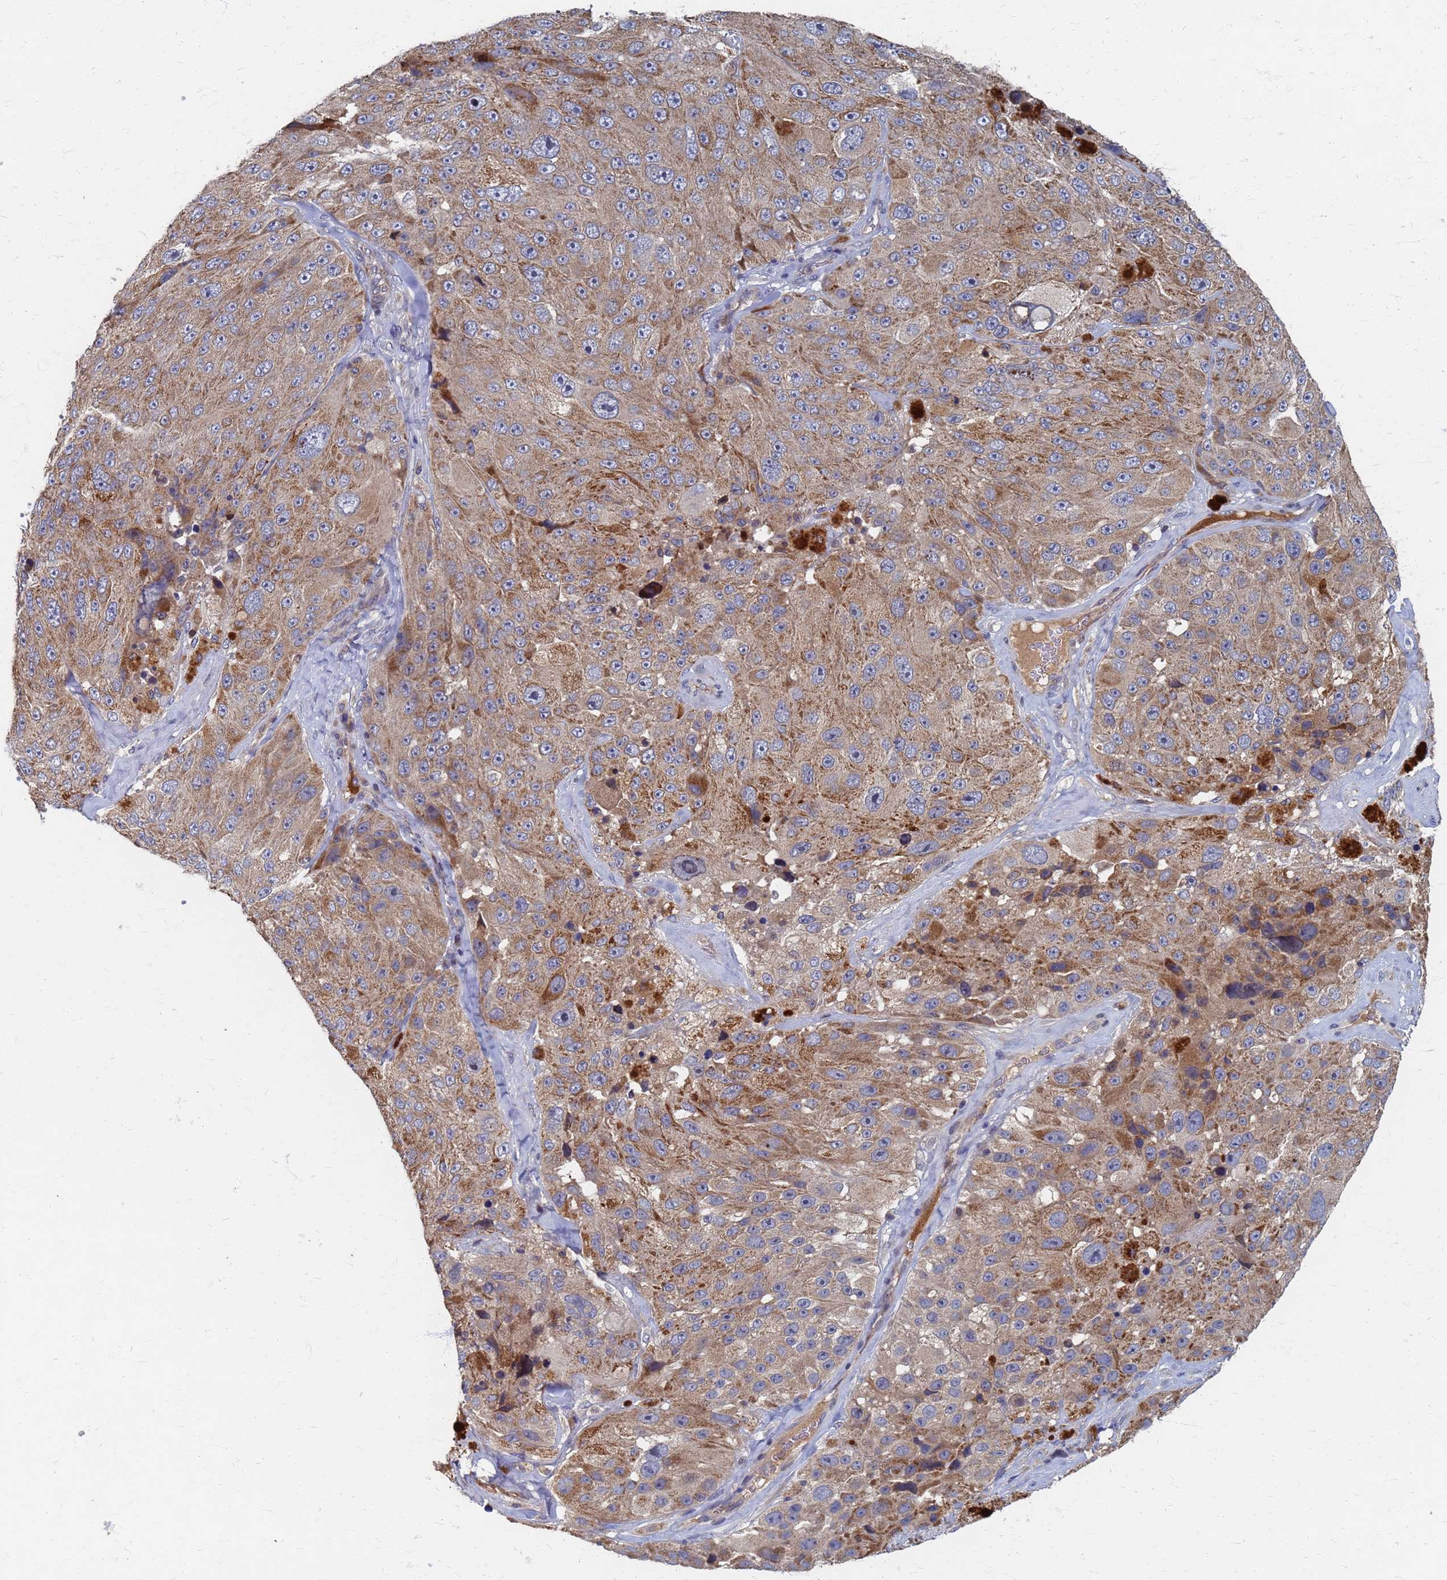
{"staining": {"intensity": "moderate", "quantity": ">75%", "location": "cytoplasmic/membranous"}, "tissue": "melanoma", "cell_type": "Tumor cells", "image_type": "cancer", "snomed": [{"axis": "morphology", "description": "Malignant melanoma, Metastatic site"}, {"axis": "topography", "description": "Lymph node"}], "caption": "About >75% of tumor cells in human melanoma exhibit moderate cytoplasmic/membranous protein expression as visualized by brown immunohistochemical staining.", "gene": "ATPAF1", "patient": {"sex": "male", "age": 62}}